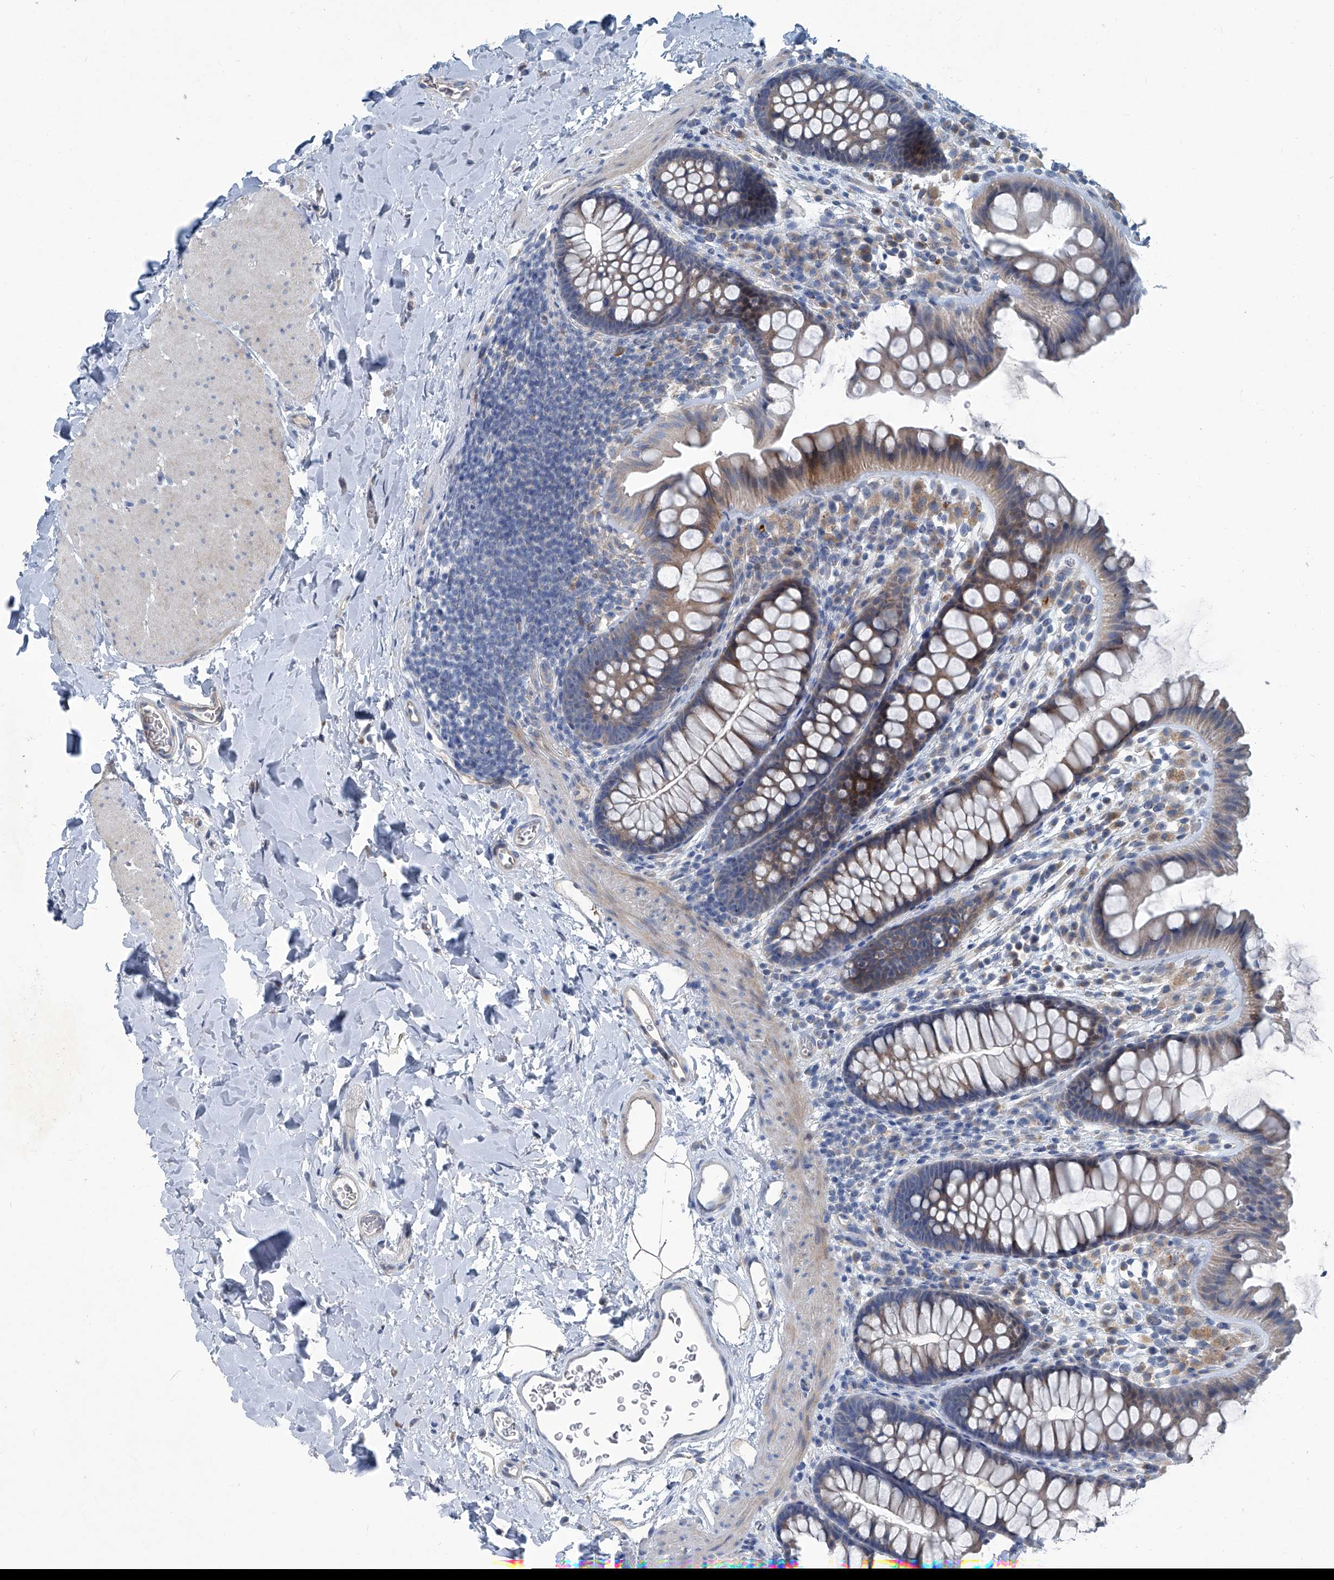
{"staining": {"intensity": "negative", "quantity": "none", "location": "none"}, "tissue": "colon", "cell_type": "Endothelial cells", "image_type": "normal", "snomed": [{"axis": "morphology", "description": "Normal tissue, NOS"}, {"axis": "topography", "description": "Colon"}], "caption": "Endothelial cells show no significant staining in benign colon. The staining was performed using DAB (3,3'-diaminobenzidine) to visualize the protein expression in brown, while the nuclei were stained in blue with hematoxylin (Magnification: 20x).", "gene": "SLC26A11", "patient": {"sex": "female", "age": 62}}